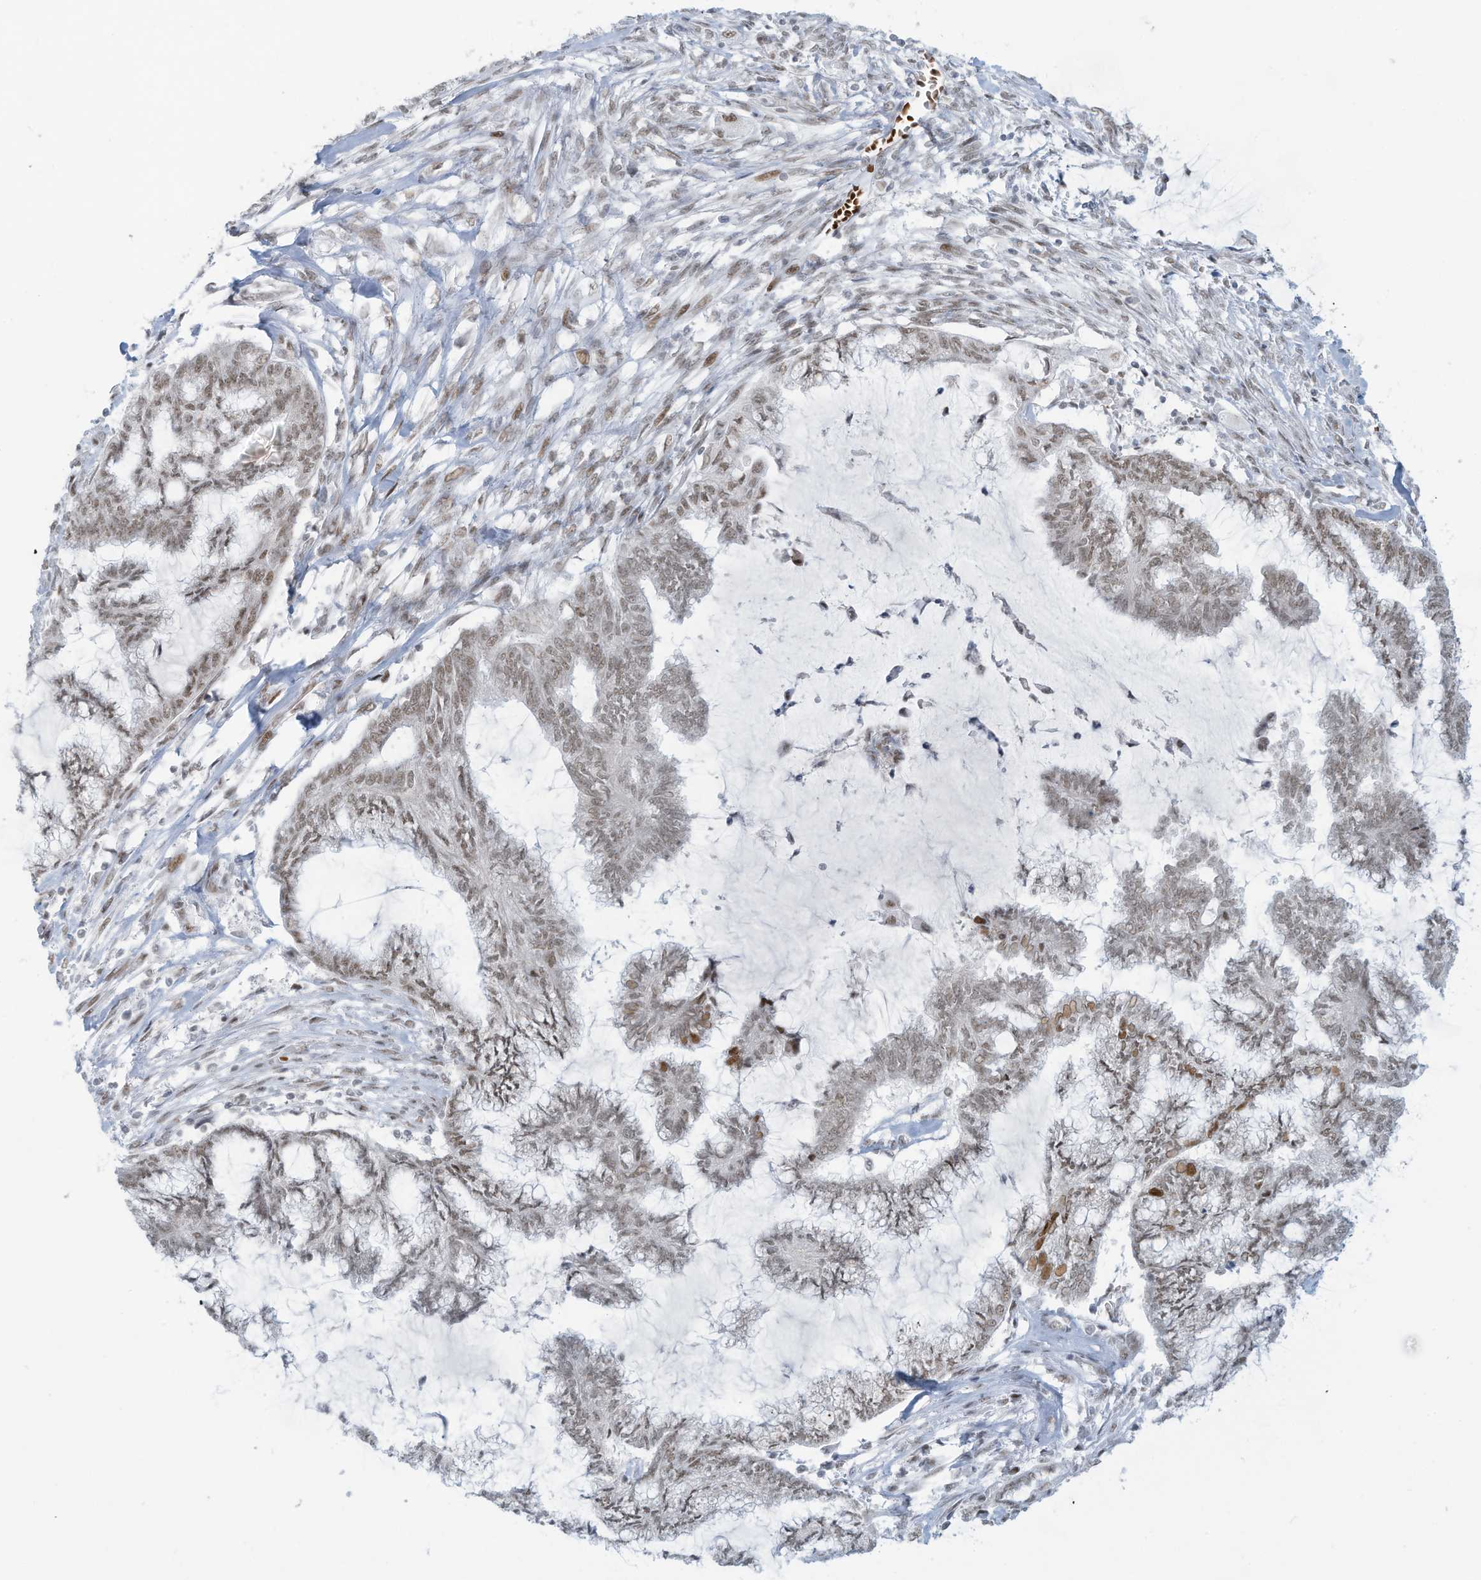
{"staining": {"intensity": "weak", "quantity": ">75%", "location": "nuclear"}, "tissue": "endometrial cancer", "cell_type": "Tumor cells", "image_type": "cancer", "snomed": [{"axis": "morphology", "description": "Adenocarcinoma, NOS"}, {"axis": "topography", "description": "Endometrium"}], "caption": "Weak nuclear positivity for a protein is identified in about >75% of tumor cells of adenocarcinoma (endometrial) using immunohistochemistry.", "gene": "ECT2L", "patient": {"sex": "female", "age": 86}}